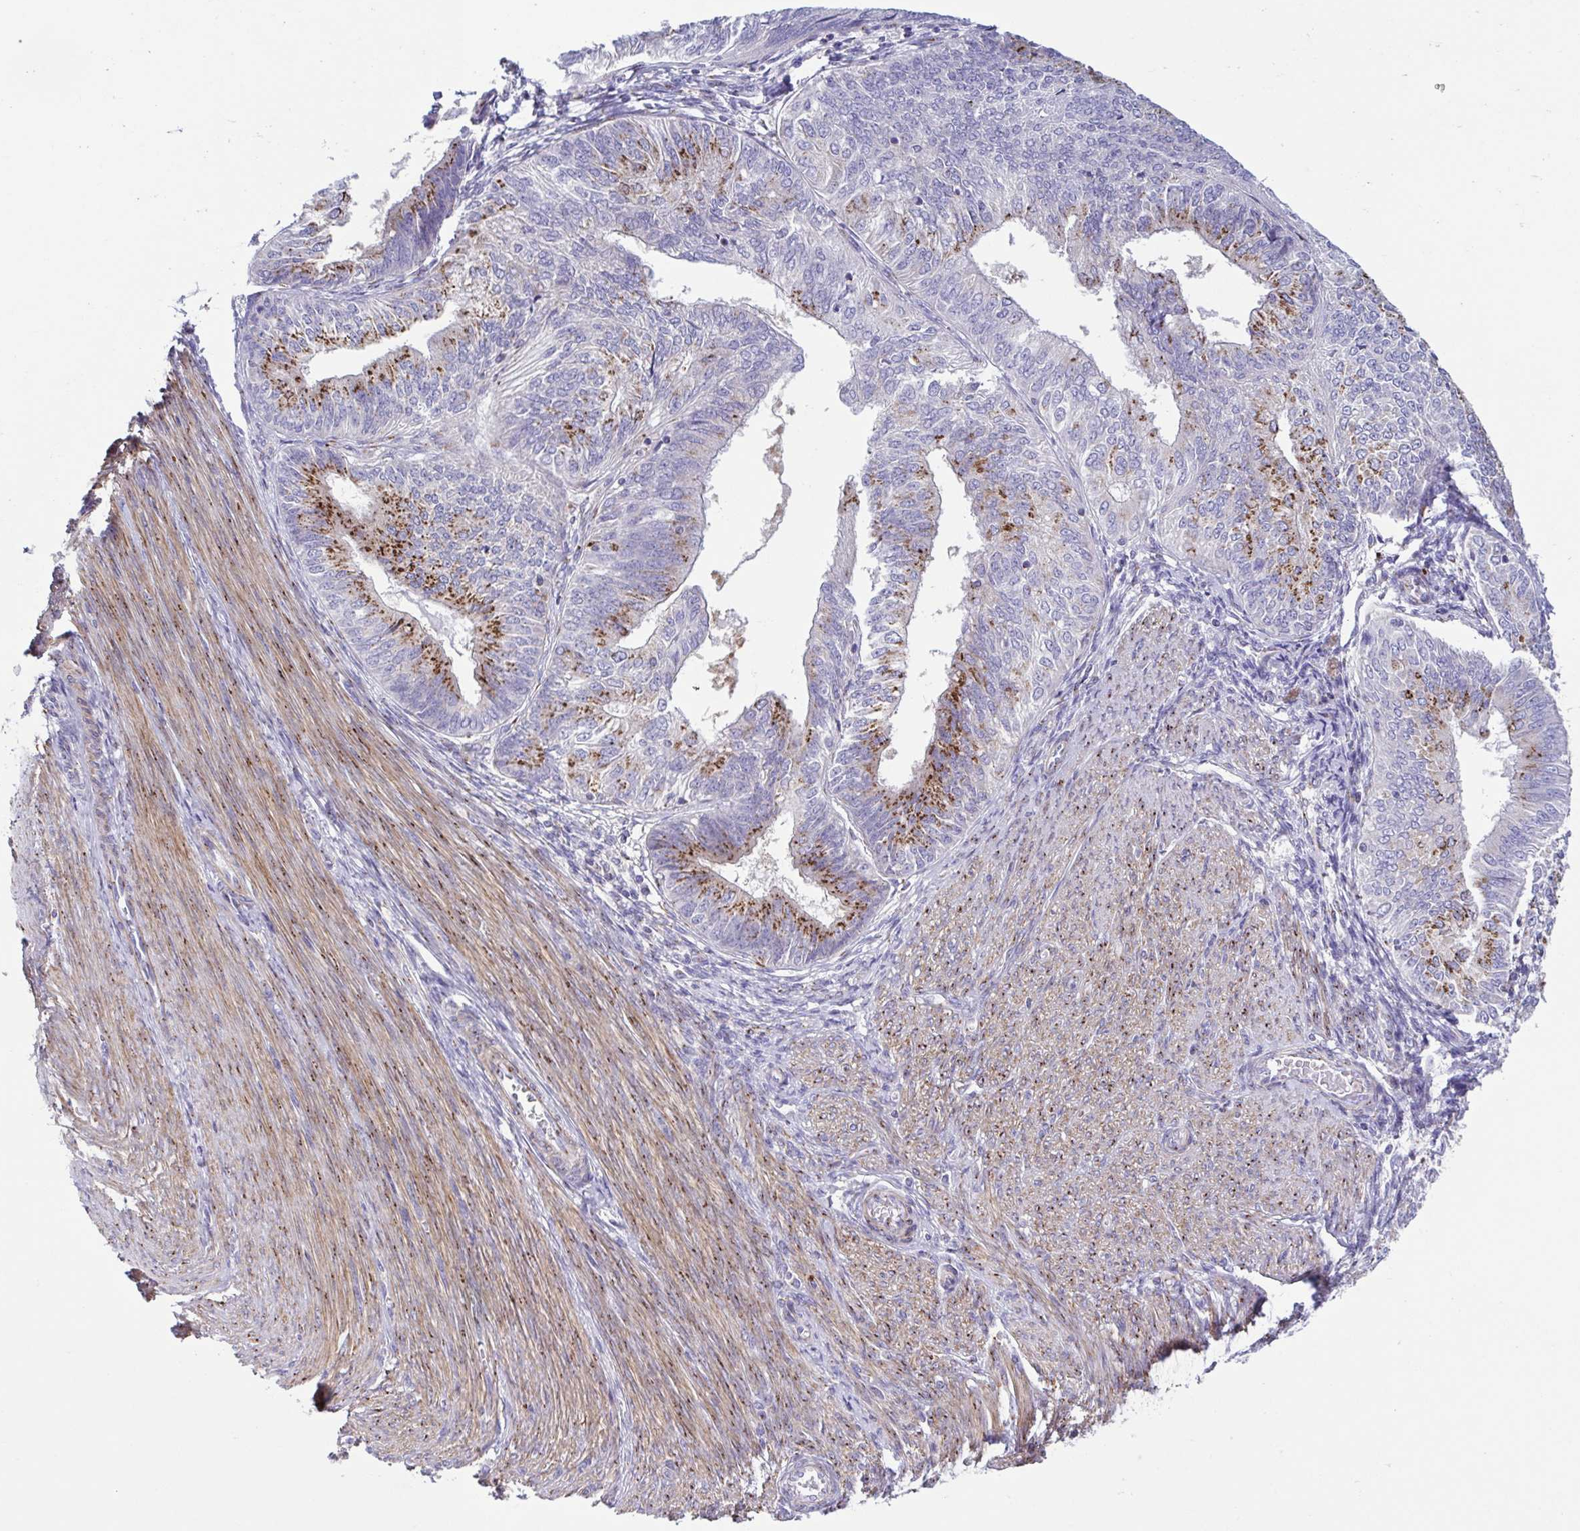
{"staining": {"intensity": "moderate", "quantity": "25%-75%", "location": "cytoplasmic/membranous"}, "tissue": "endometrial cancer", "cell_type": "Tumor cells", "image_type": "cancer", "snomed": [{"axis": "morphology", "description": "Adenocarcinoma, NOS"}, {"axis": "topography", "description": "Endometrium"}], "caption": "Endometrial adenocarcinoma stained for a protein (brown) demonstrates moderate cytoplasmic/membranous positive staining in about 25%-75% of tumor cells.", "gene": "COL17A1", "patient": {"sex": "female", "age": 58}}